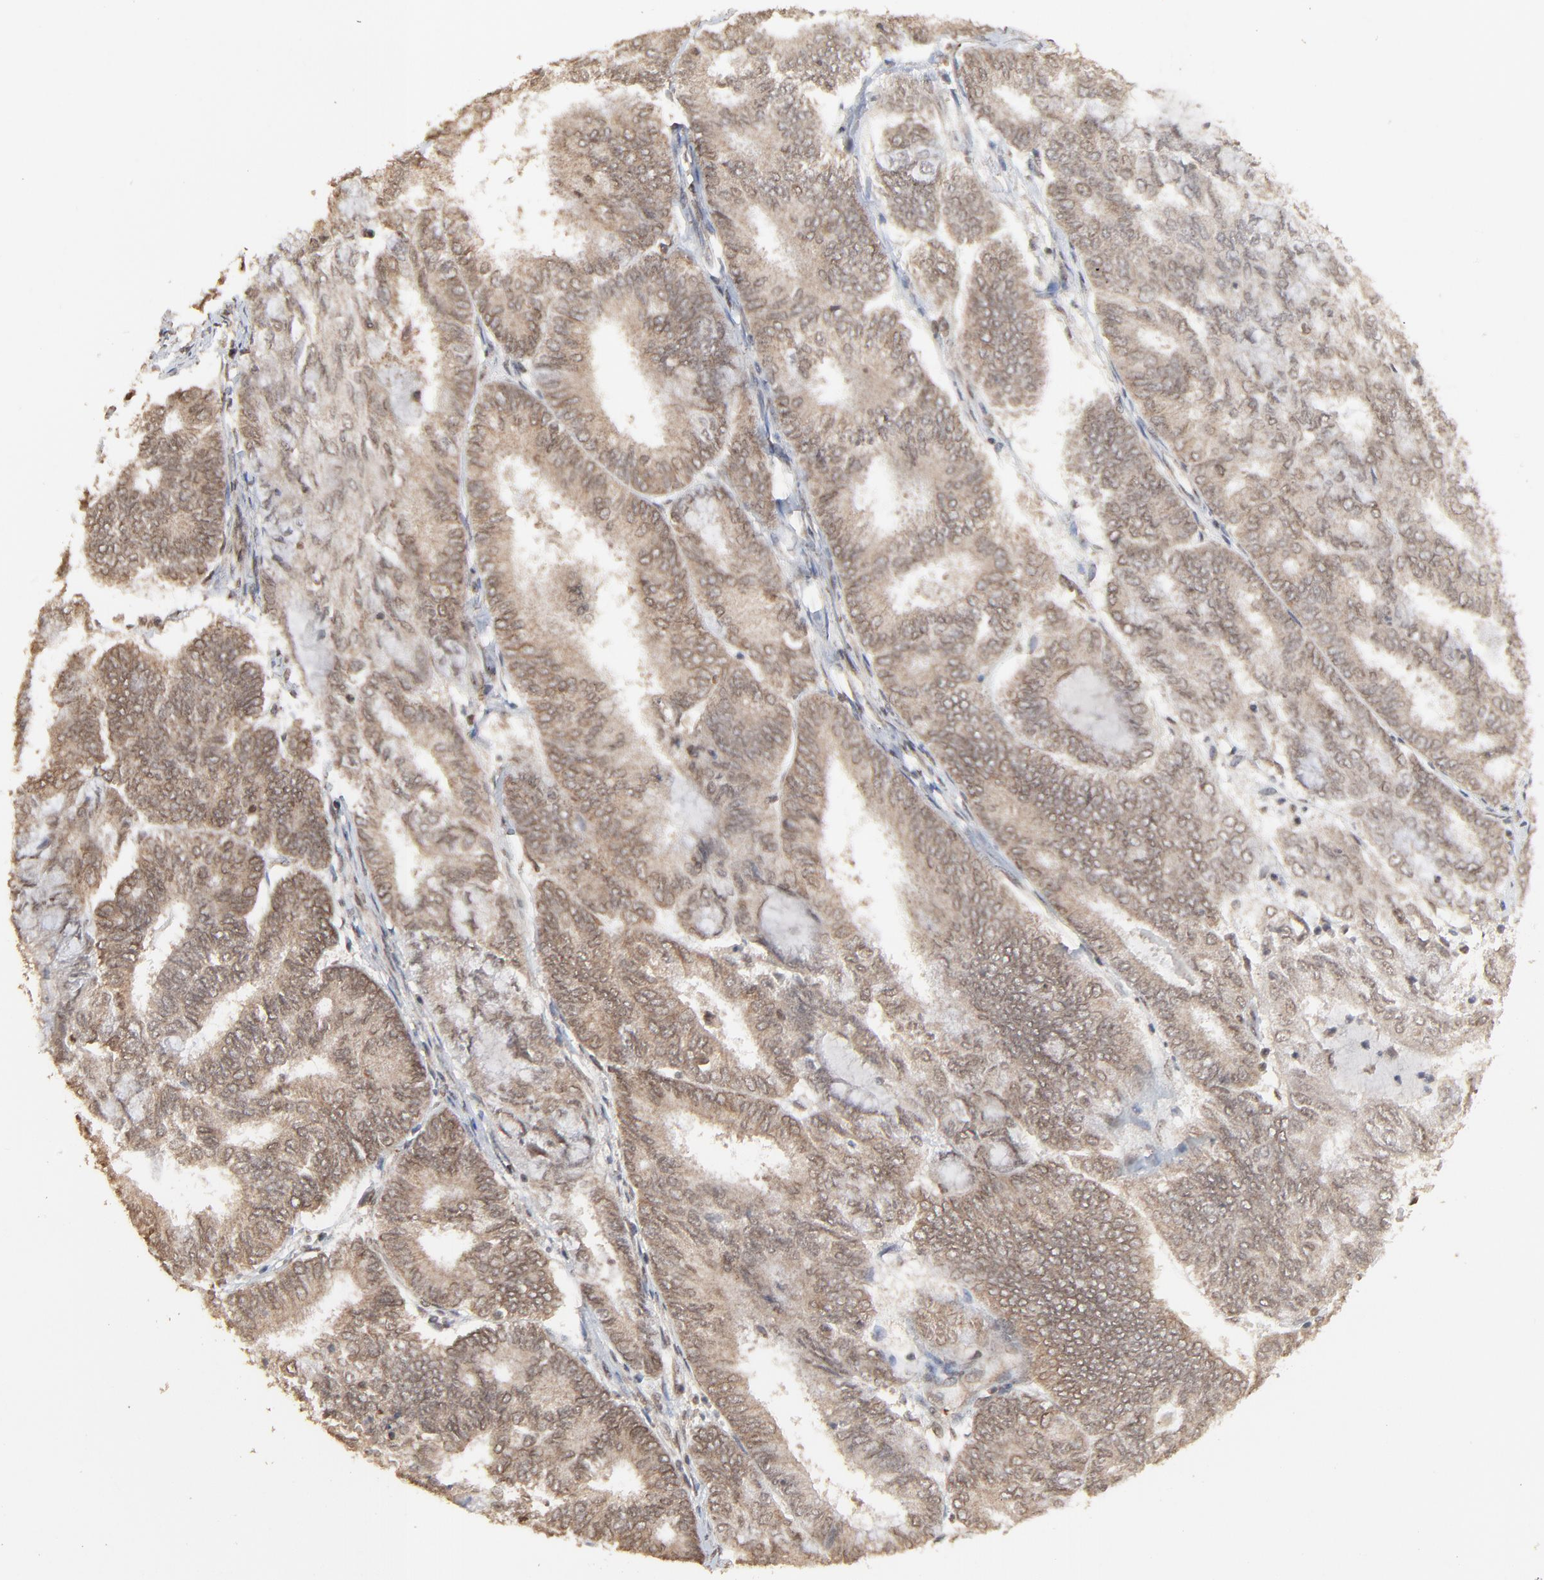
{"staining": {"intensity": "weak", "quantity": ">75%", "location": "cytoplasmic/membranous,nuclear"}, "tissue": "endometrial cancer", "cell_type": "Tumor cells", "image_type": "cancer", "snomed": [{"axis": "morphology", "description": "Adenocarcinoma, NOS"}, {"axis": "topography", "description": "Endometrium"}], "caption": "About >75% of tumor cells in endometrial adenocarcinoma reveal weak cytoplasmic/membranous and nuclear protein staining as visualized by brown immunohistochemical staining.", "gene": "FAM227A", "patient": {"sex": "female", "age": 59}}